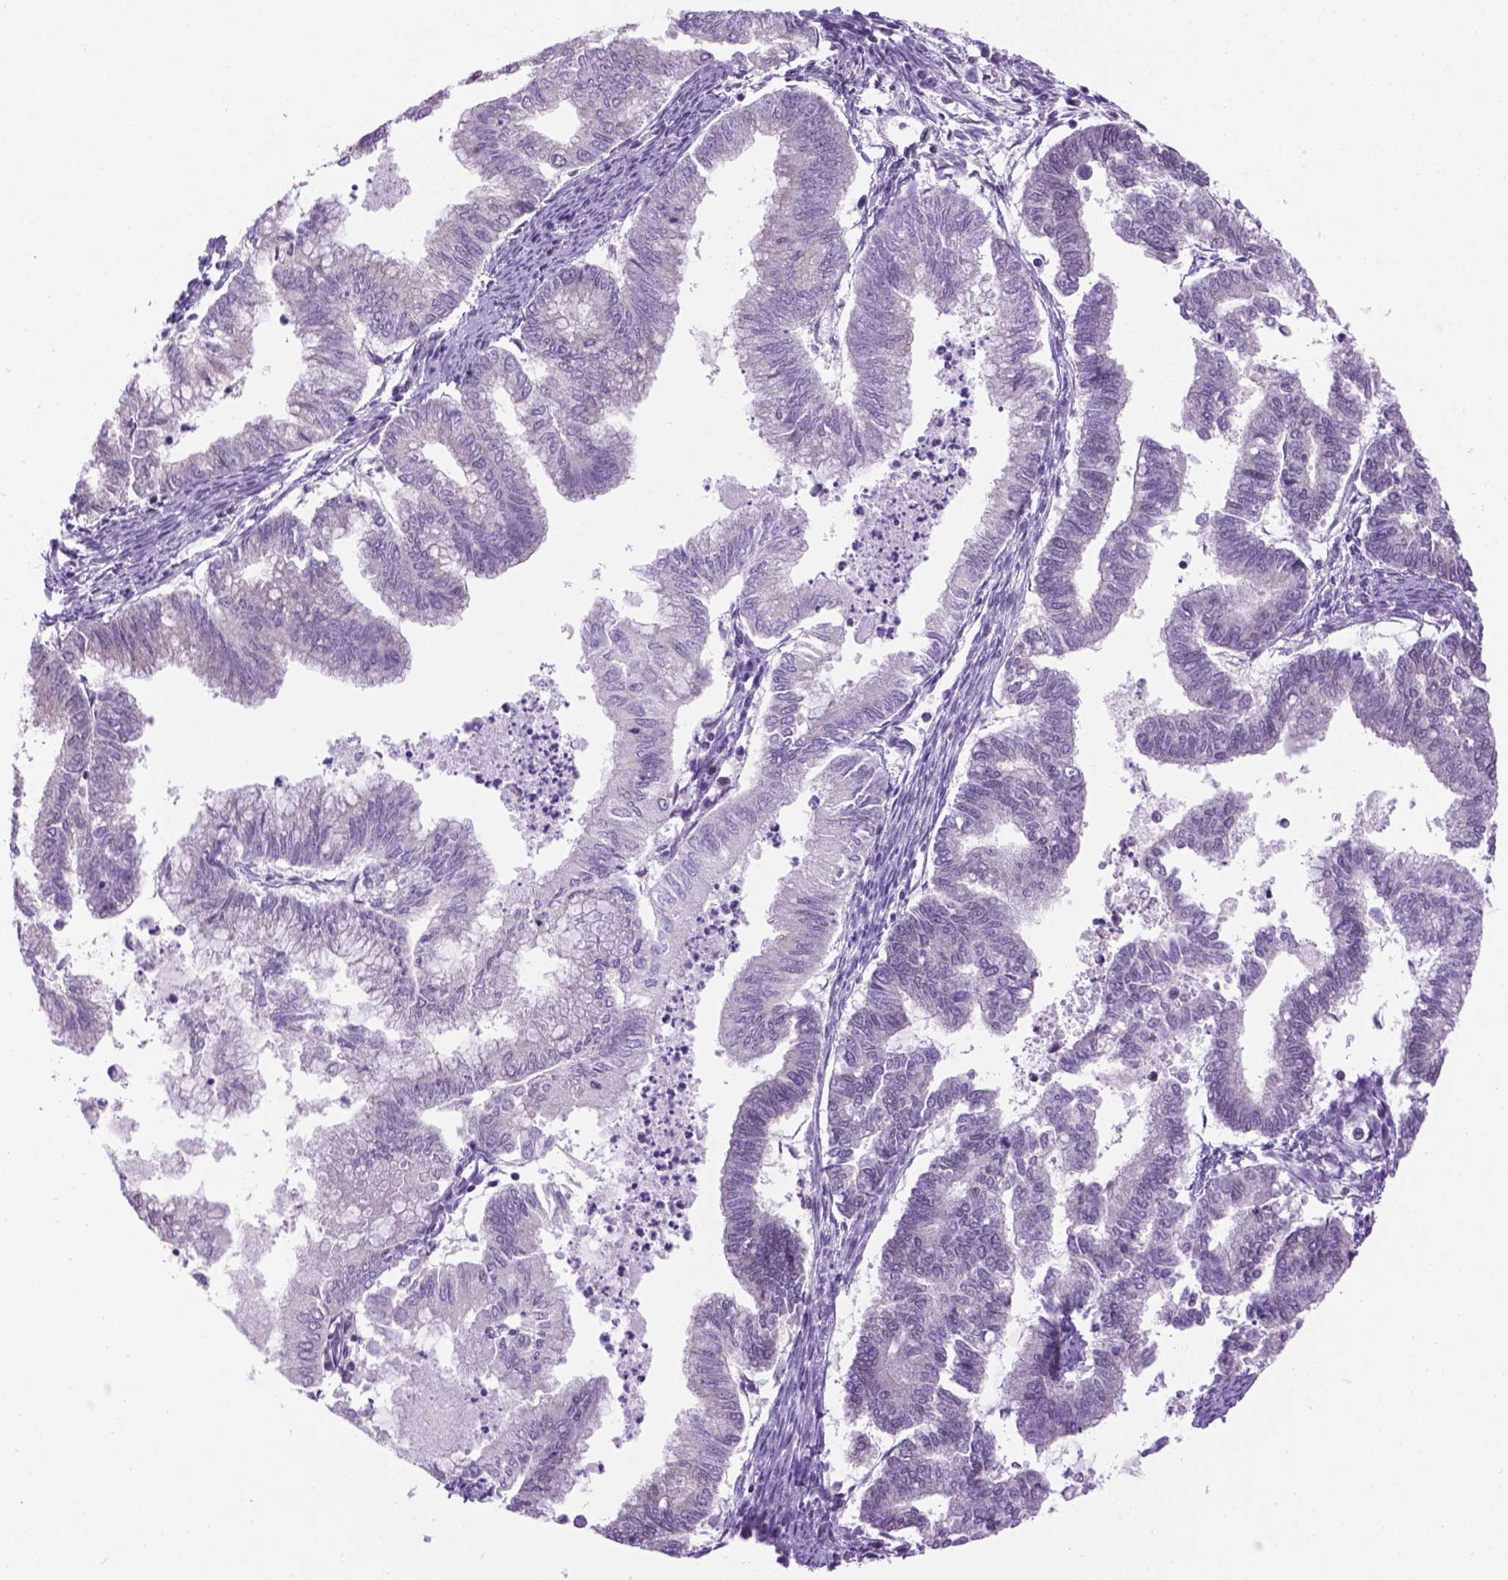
{"staining": {"intensity": "negative", "quantity": "none", "location": "none"}, "tissue": "endometrial cancer", "cell_type": "Tumor cells", "image_type": "cancer", "snomed": [{"axis": "morphology", "description": "Adenocarcinoma, NOS"}, {"axis": "topography", "description": "Endometrium"}], "caption": "High power microscopy image of an immunohistochemistry histopathology image of endometrial adenocarcinoma, revealing no significant staining in tumor cells. (DAB immunohistochemistry (IHC), high magnification).", "gene": "ABI2", "patient": {"sex": "female", "age": 79}}